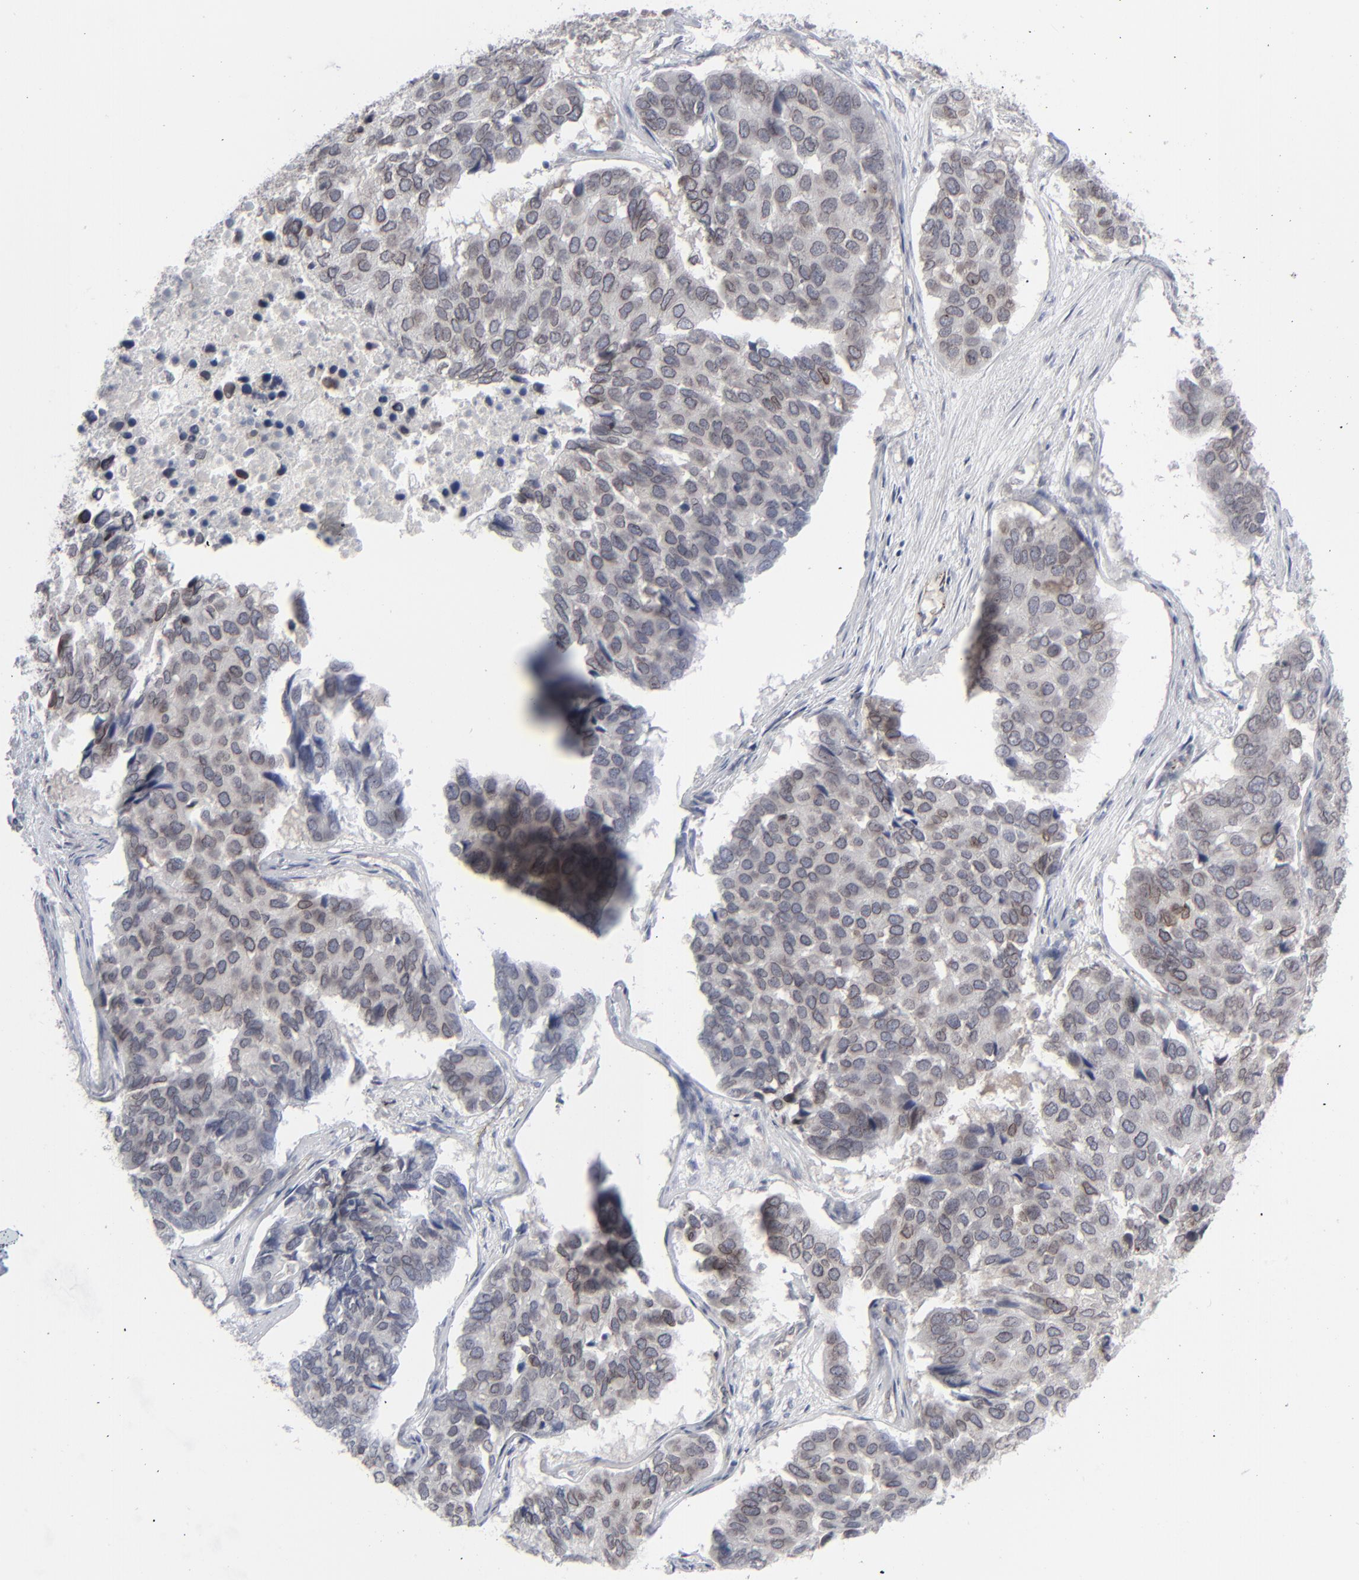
{"staining": {"intensity": "weak", "quantity": "<25%", "location": "cytoplasmic/membranous"}, "tissue": "pancreatic cancer", "cell_type": "Tumor cells", "image_type": "cancer", "snomed": [{"axis": "morphology", "description": "Adenocarcinoma, NOS"}, {"axis": "topography", "description": "Pancreas"}], "caption": "IHC of adenocarcinoma (pancreatic) shows no staining in tumor cells. (Immunohistochemistry, brightfield microscopy, high magnification).", "gene": "NUP88", "patient": {"sex": "male", "age": 50}}